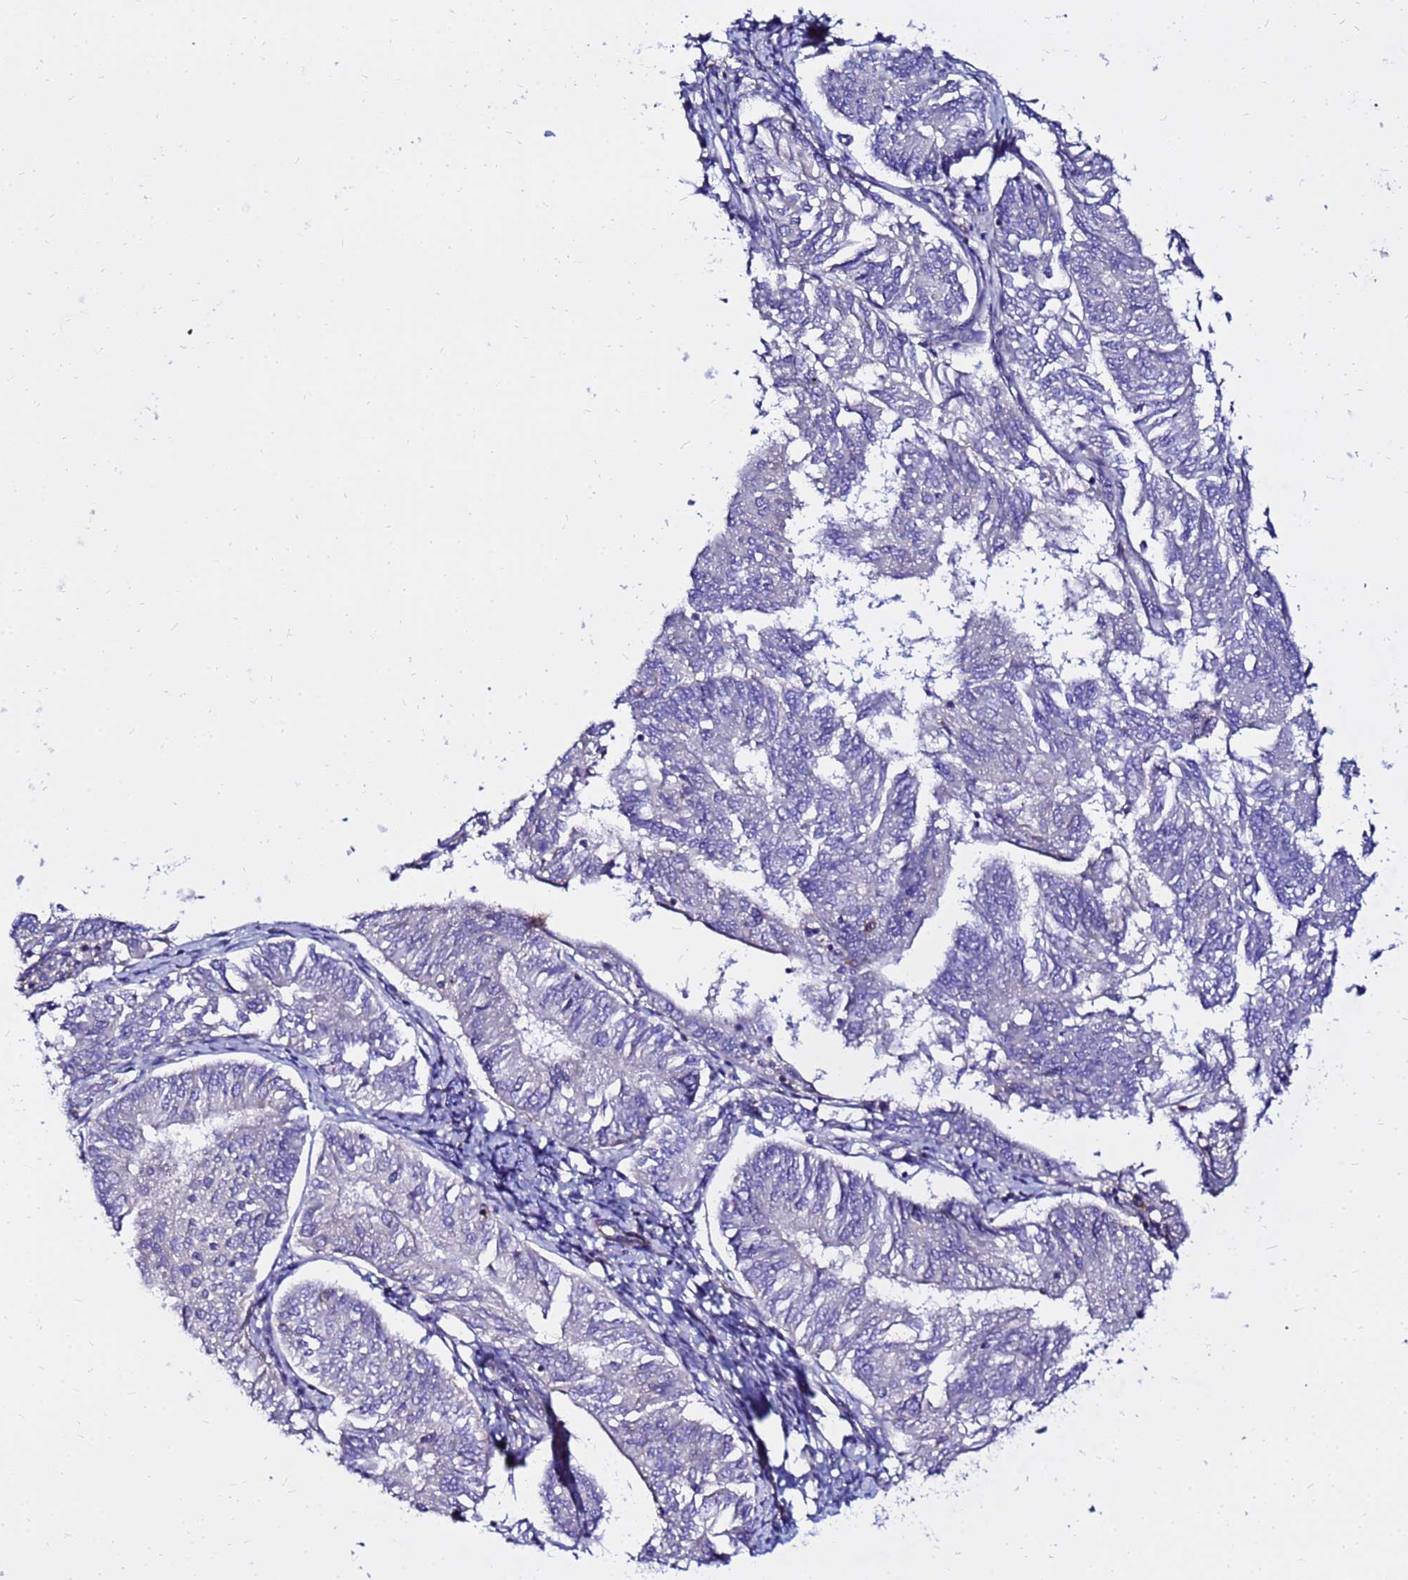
{"staining": {"intensity": "negative", "quantity": "none", "location": "none"}, "tissue": "endometrial cancer", "cell_type": "Tumor cells", "image_type": "cancer", "snomed": [{"axis": "morphology", "description": "Adenocarcinoma, NOS"}, {"axis": "topography", "description": "Endometrium"}], "caption": "Immunohistochemistry of human endometrial adenocarcinoma exhibits no expression in tumor cells.", "gene": "HERC5", "patient": {"sex": "female", "age": 58}}